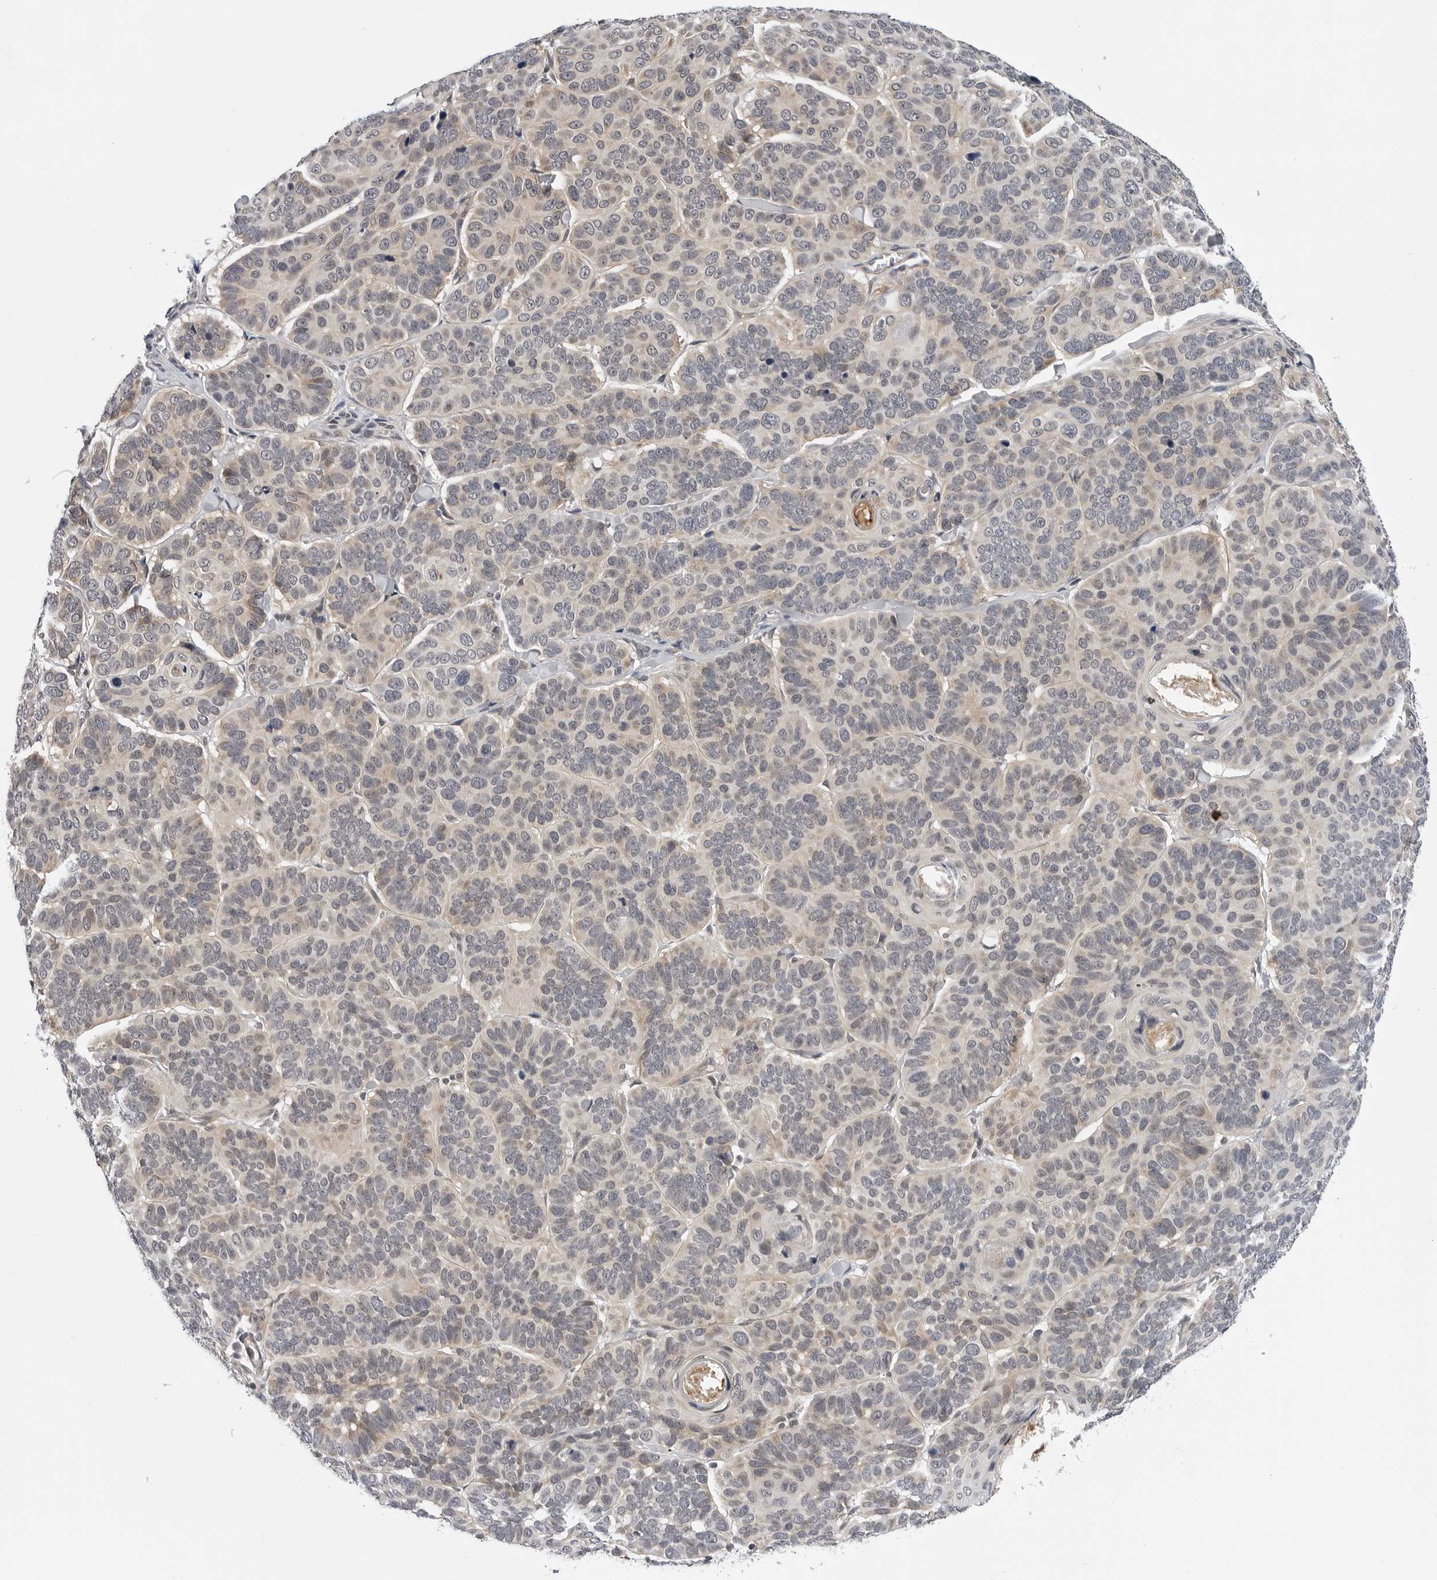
{"staining": {"intensity": "weak", "quantity": "25%-75%", "location": "cytoplasmic/membranous"}, "tissue": "skin cancer", "cell_type": "Tumor cells", "image_type": "cancer", "snomed": [{"axis": "morphology", "description": "Basal cell carcinoma"}, {"axis": "topography", "description": "Skin"}], "caption": "Protein staining exhibits weak cytoplasmic/membranous staining in about 25%-75% of tumor cells in skin cancer (basal cell carcinoma).", "gene": "KIAA1614", "patient": {"sex": "male", "age": 62}}